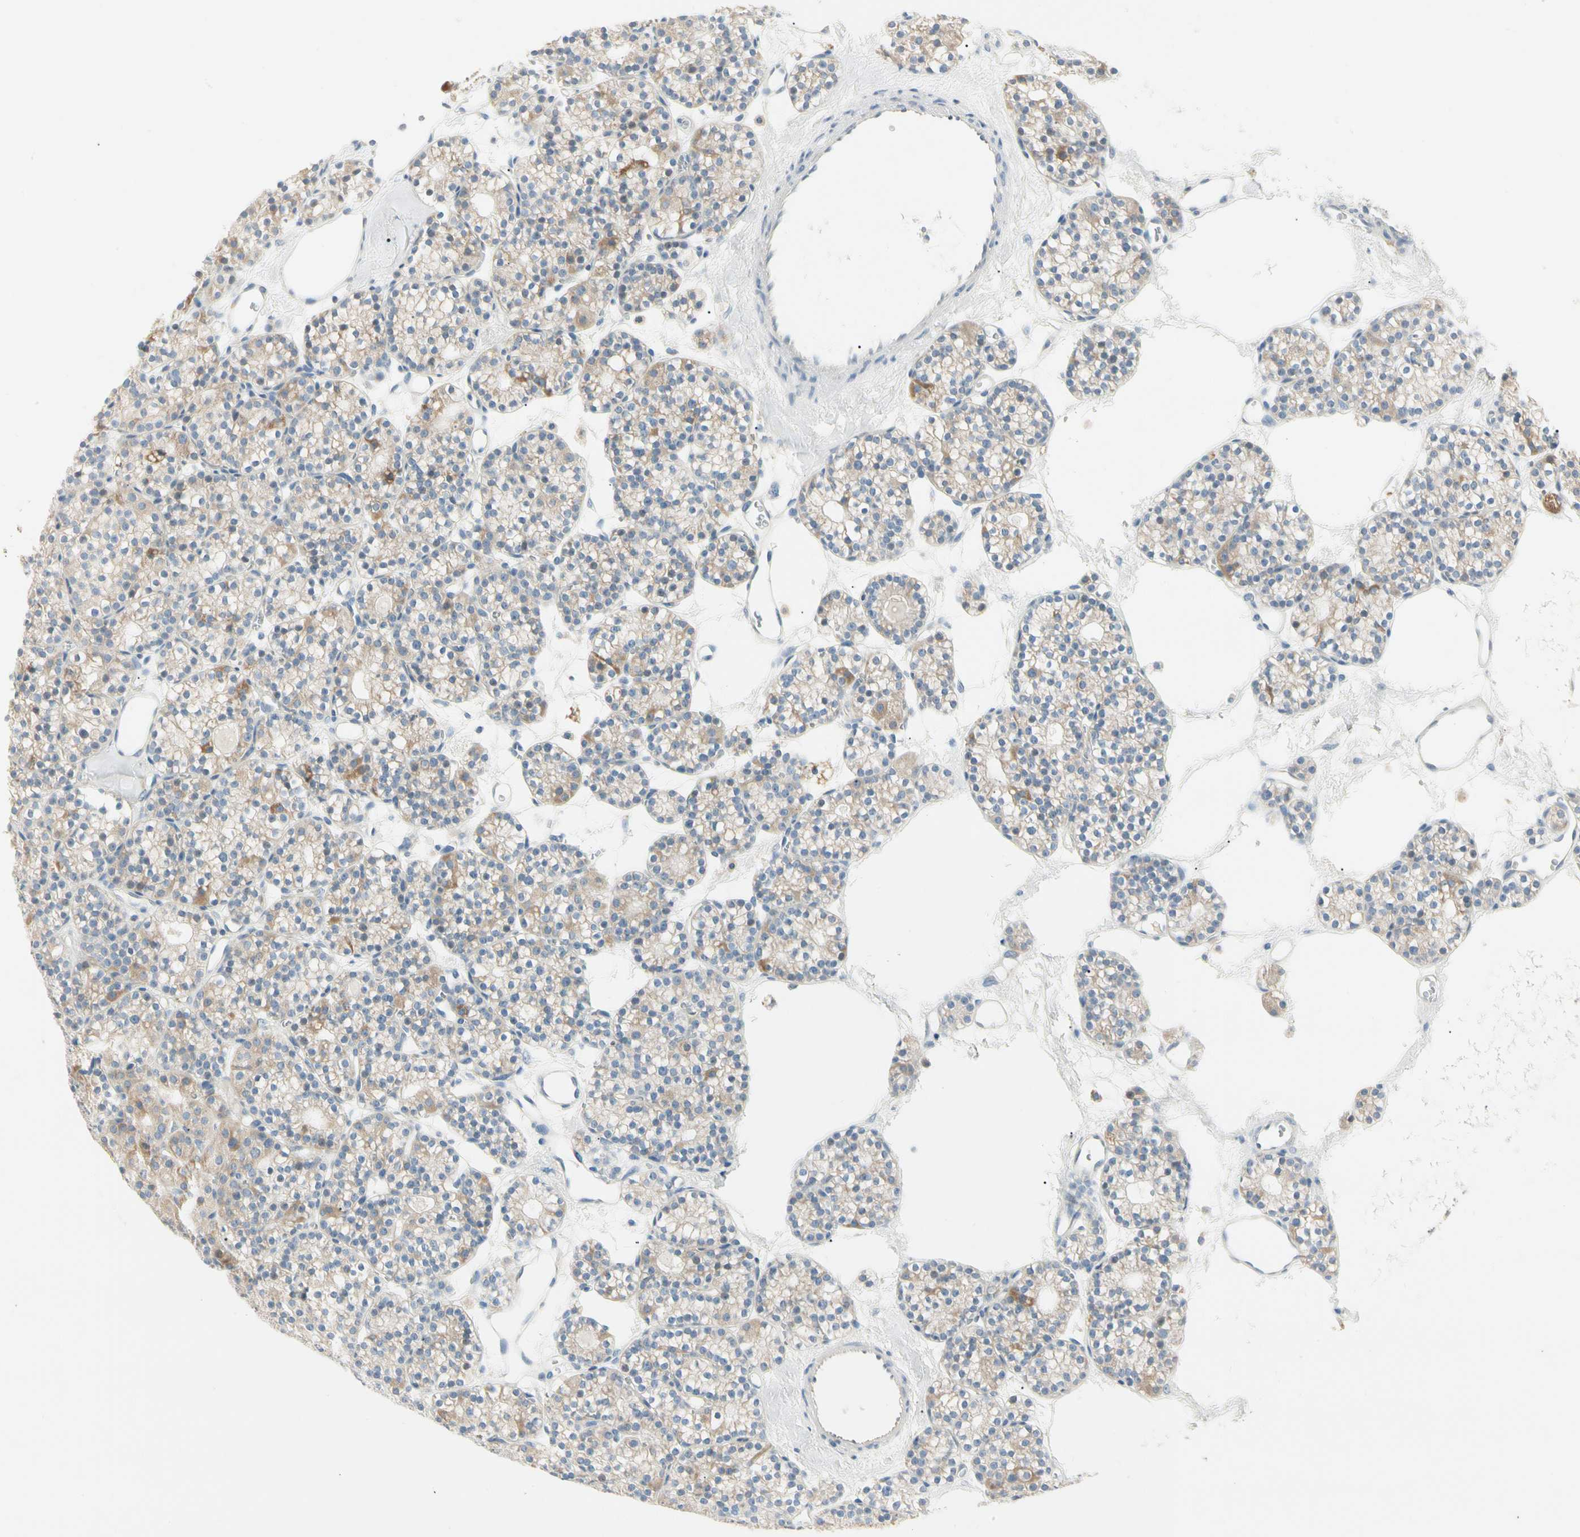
{"staining": {"intensity": "weak", "quantity": ">75%", "location": "cytoplasmic/membranous"}, "tissue": "parathyroid gland", "cell_type": "Glandular cells", "image_type": "normal", "snomed": [{"axis": "morphology", "description": "Normal tissue, NOS"}, {"axis": "topography", "description": "Parathyroid gland"}], "caption": "IHC micrograph of benign parathyroid gland: parathyroid gland stained using IHC shows low levels of weak protein expression localized specifically in the cytoplasmic/membranous of glandular cells, appearing as a cytoplasmic/membranous brown color.", "gene": "ALDH18A1", "patient": {"sex": "female", "age": 64}}